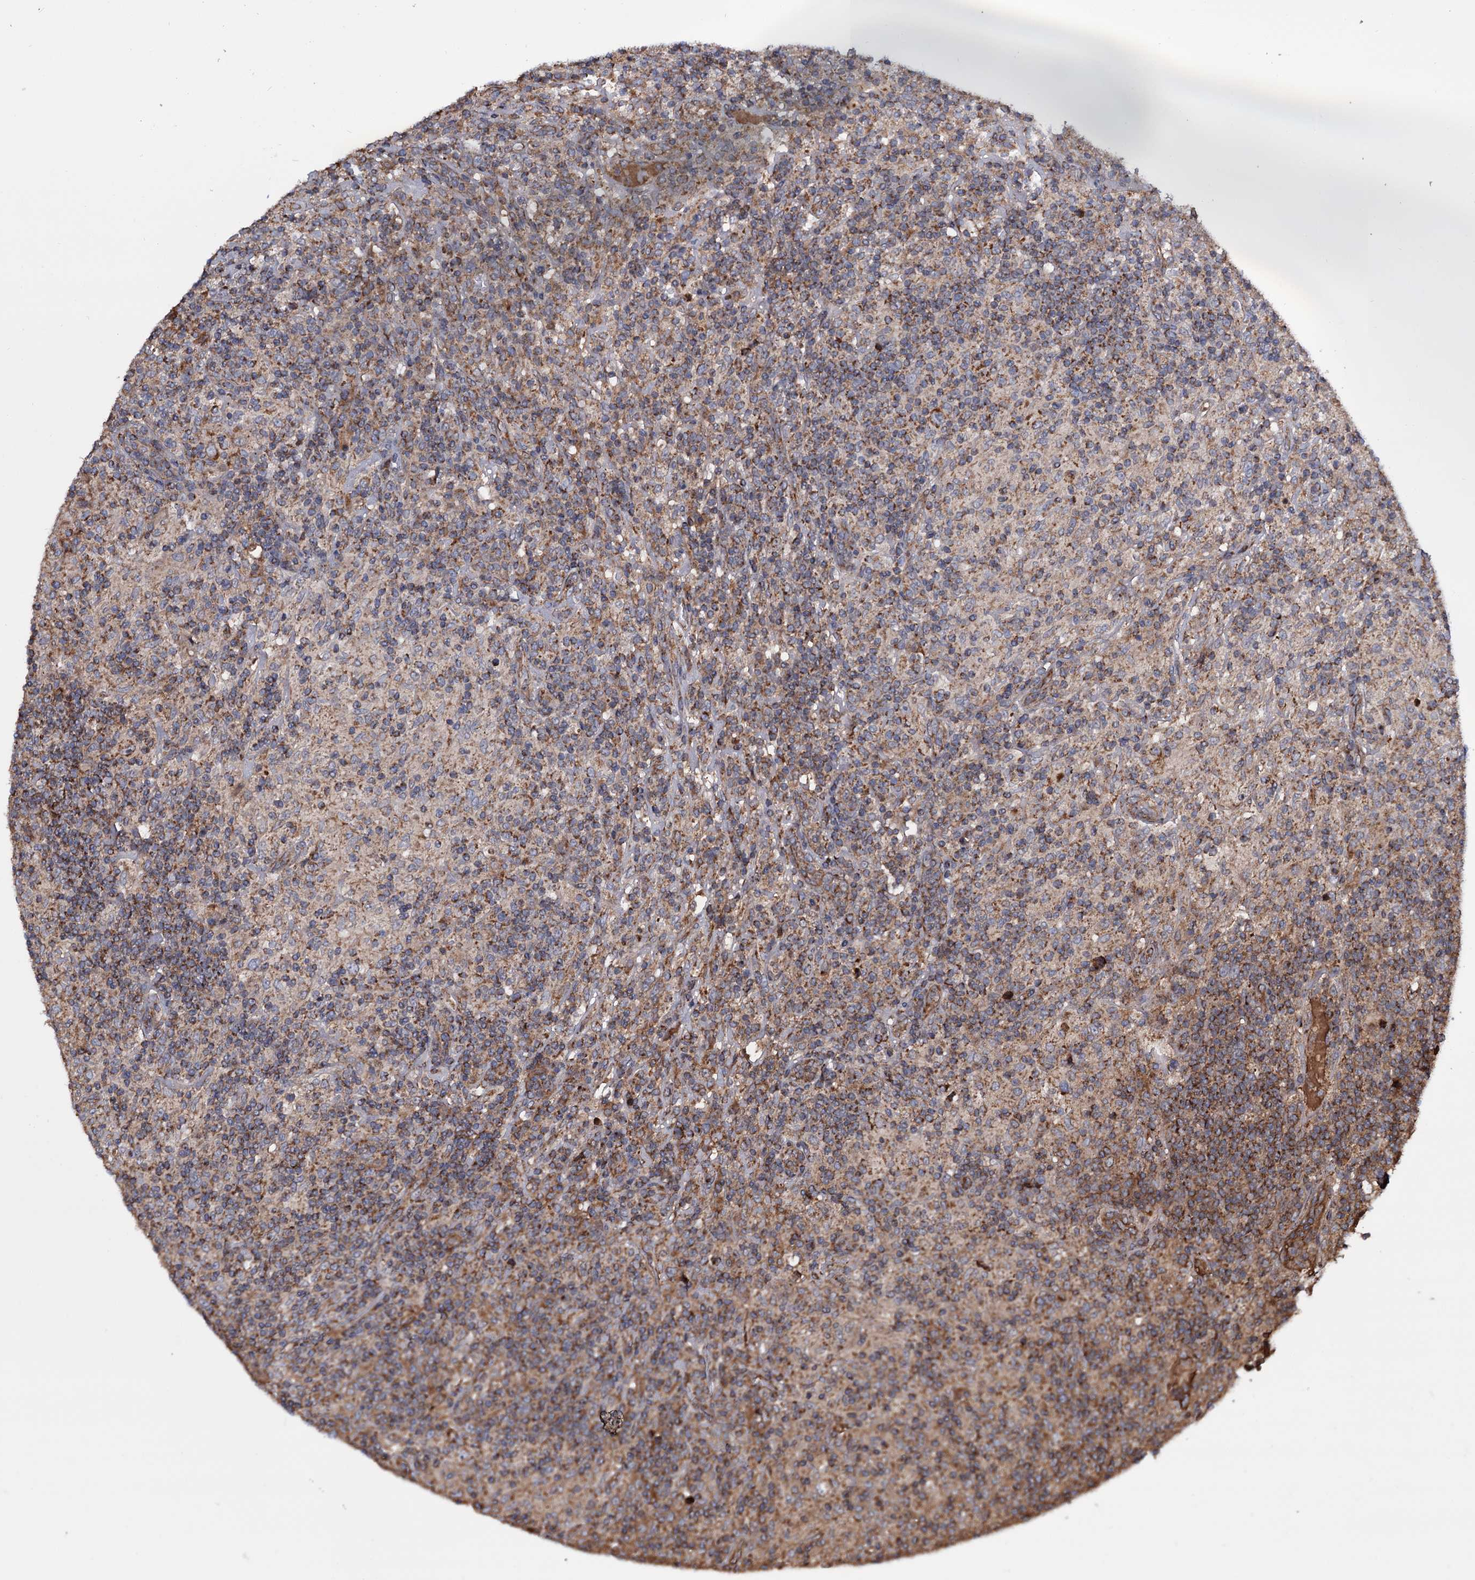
{"staining": {"intensity": "moderate", "quantity": ">75%", "location": "cytoplasmic/membranous"}, "tissue": "lymphoma", "cell_type": "Tumor cells", "image_type": "cancer", "snomed": [{"axis": "morphology", "description": "Hodgkin's disease, NOS"}, {"axis": "topography", "description": "Lymph node"}], "caption": "Hodgkin's disease stained with a protein marker demonstrates moderate staining in tumor cells.", "gene": "MRPL42", "patient": {"sex": "male", "age": 70}}